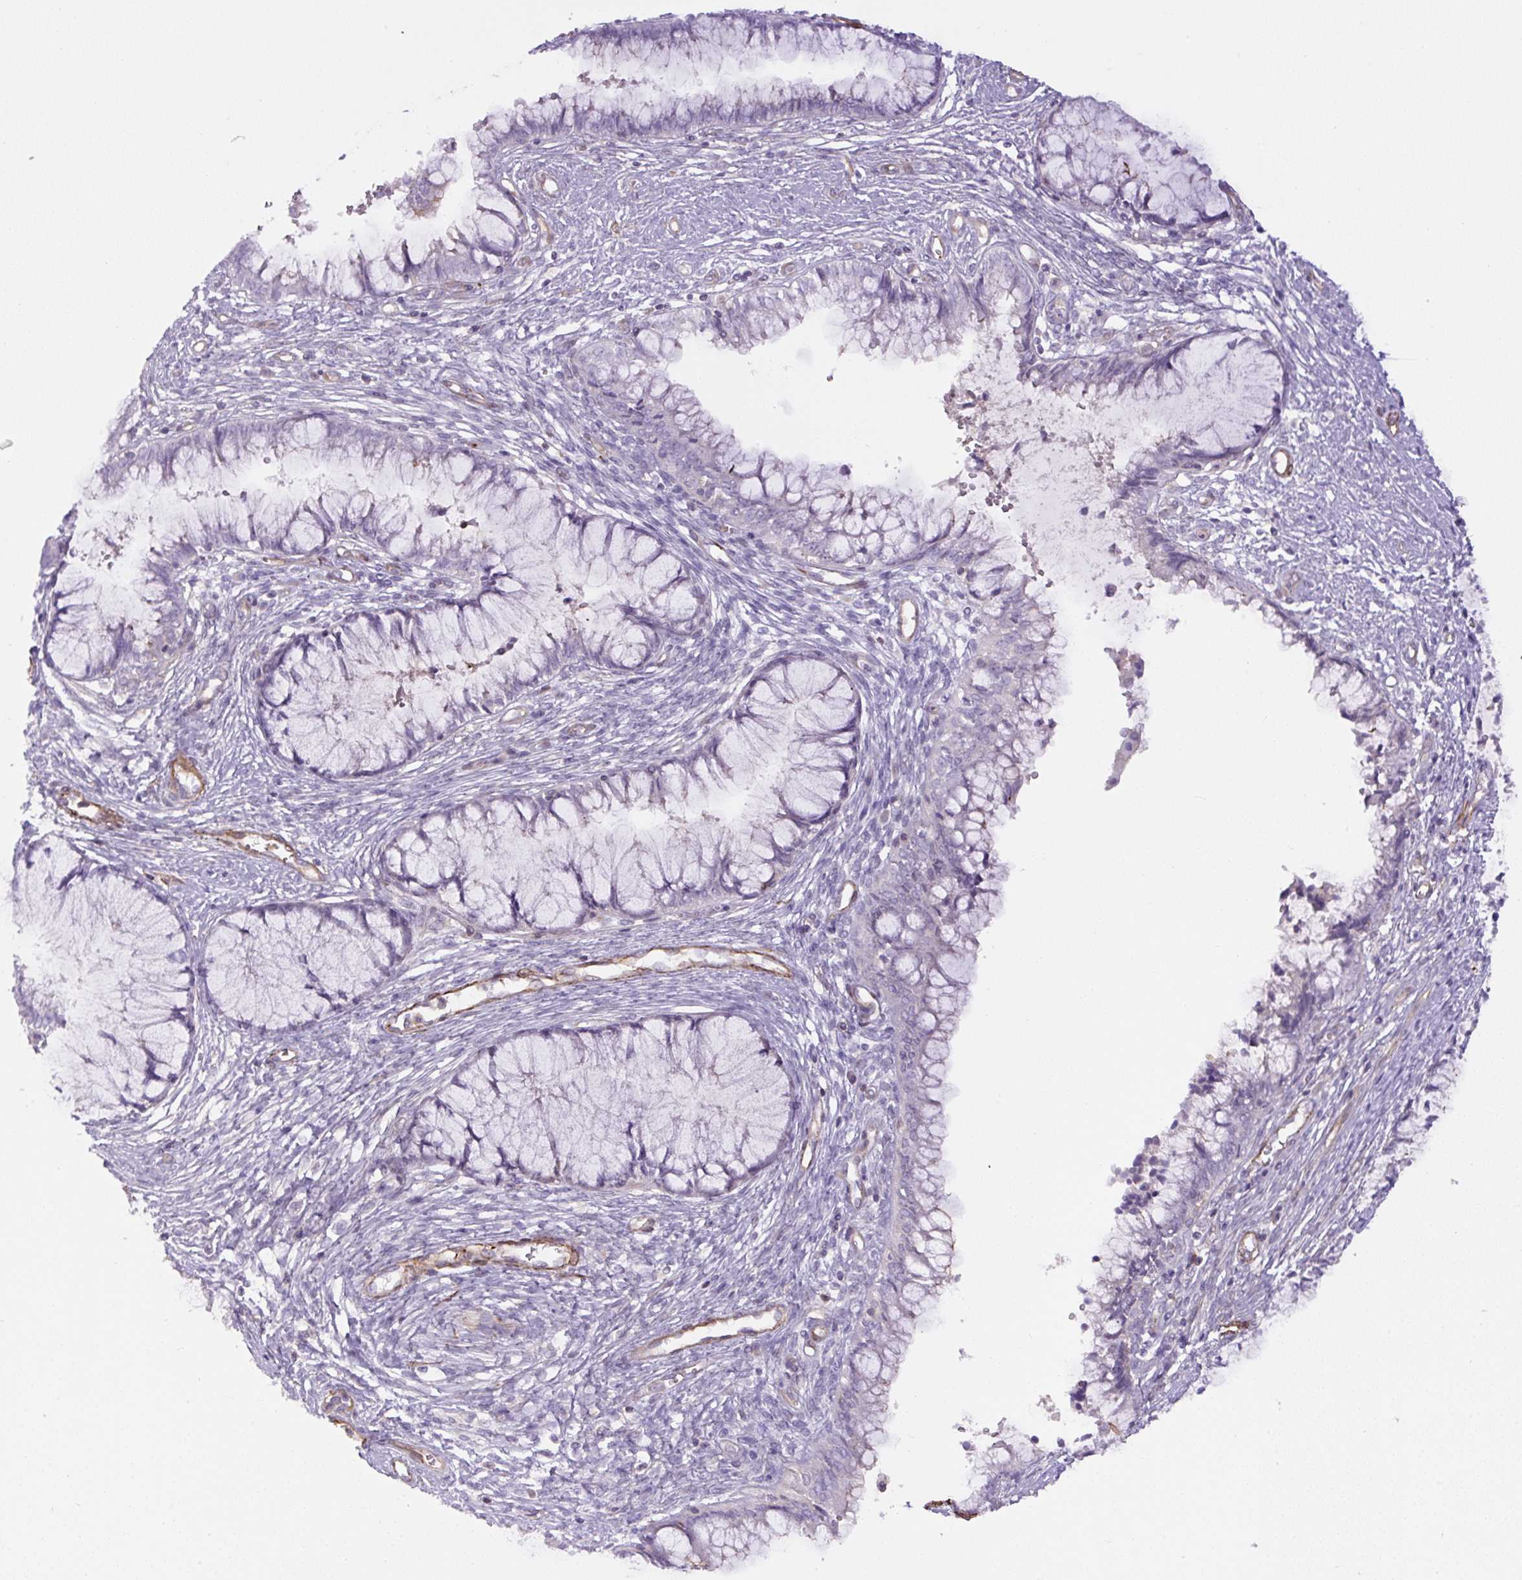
{"staining": {"intensity": "negative", "quantity": "none", "location": "none"}, "tissue": "cervical cancer", "cell_type": "Tumor cells", "image_type": "cancer", "snomed": [{"axis": "morphology", "description": "Adenocarcinoma, NOS"}, {"axis": "topography", "description": "Cervix"}], "caption": "The image shows no significant positivity in tumor cells of cervical adenocarcinoma. (Immunohistochemistry (ihc), brightfield microscopy, high magnification).", "gene": "B3GALT5", "patient": {"sex": "female", "age": 44}}